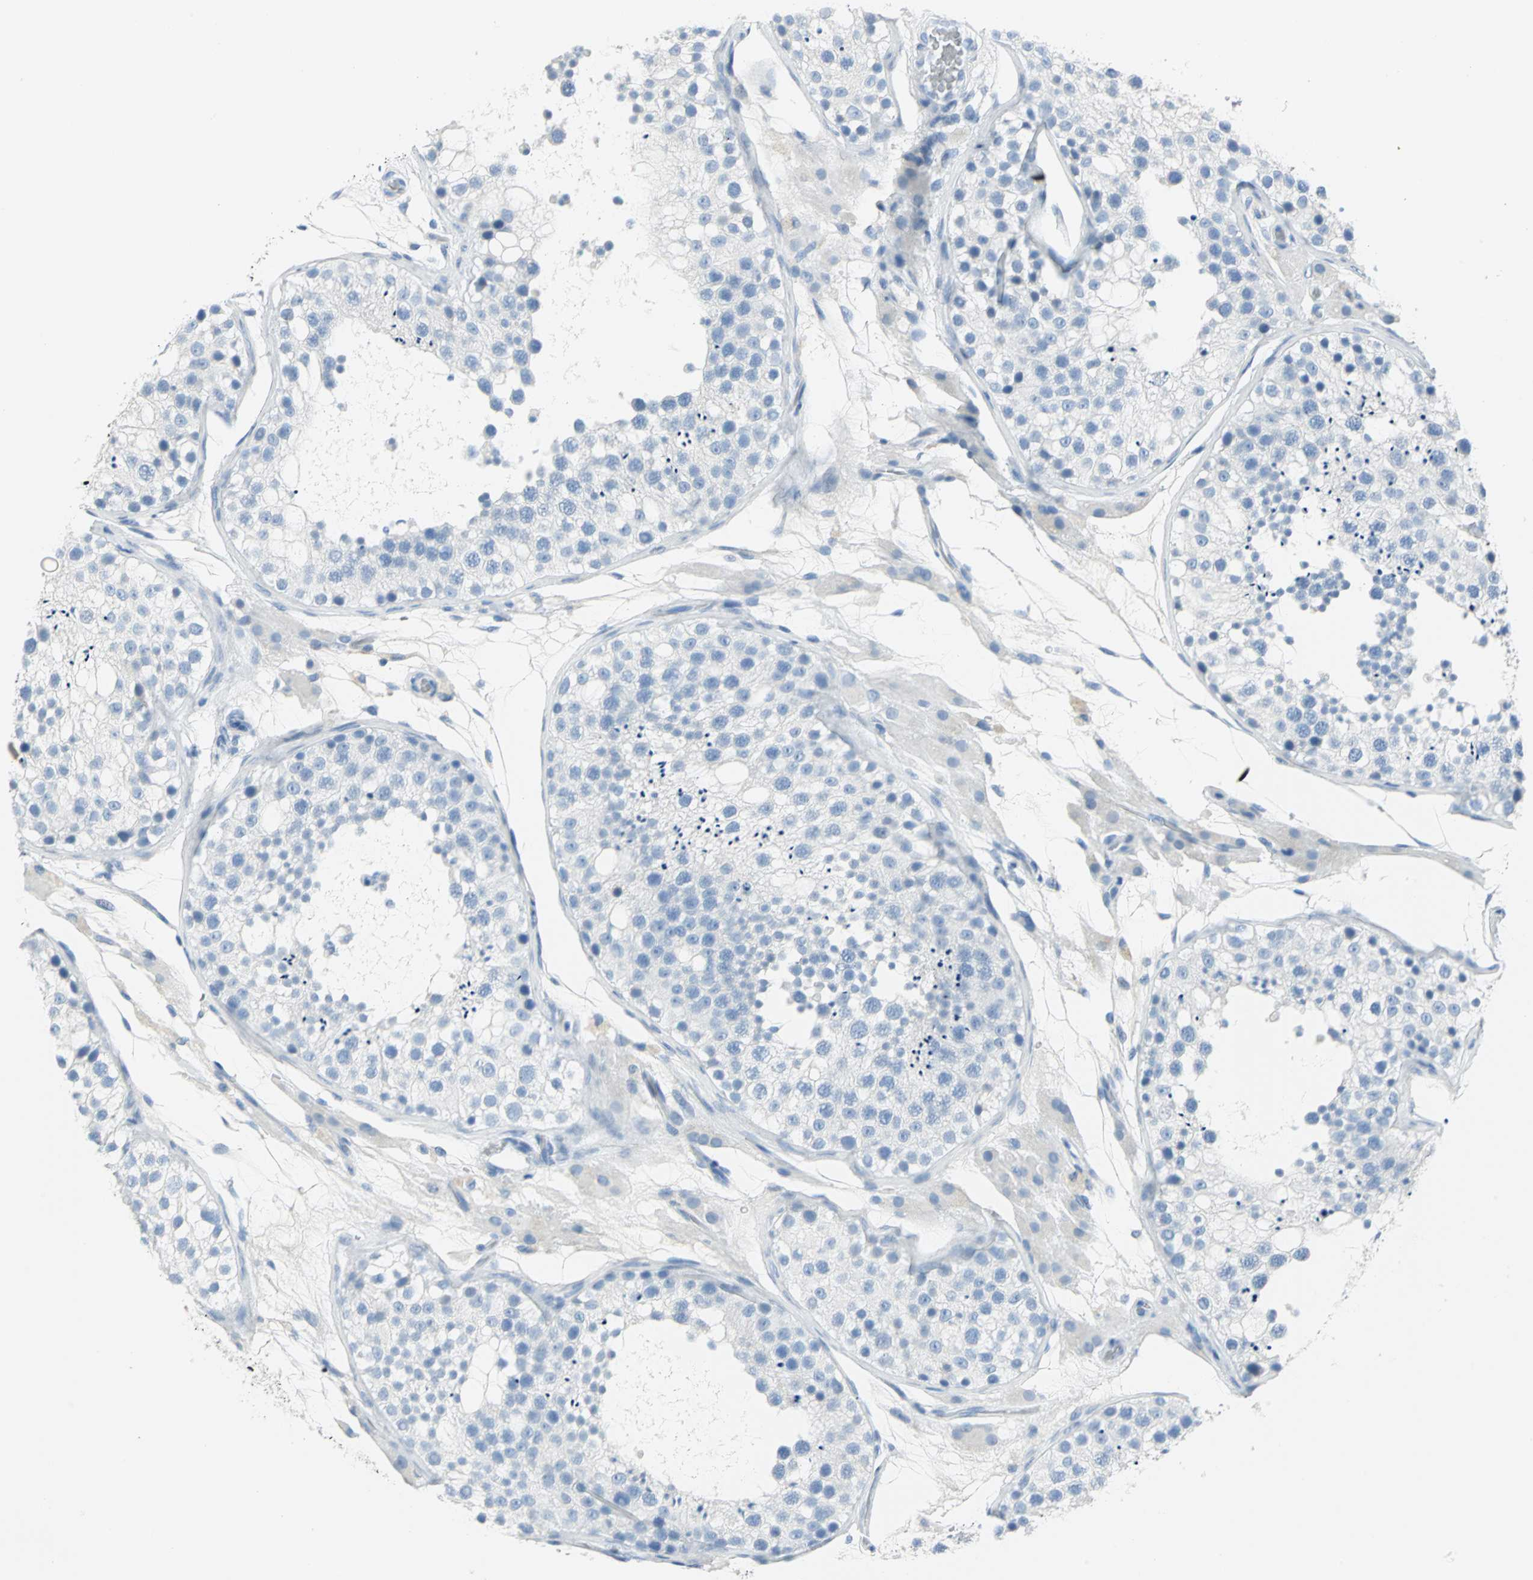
{"staining": {"intensity": "negative", "quantity": "none", "location": "none"}, "tissue": "testis", "cell_type": "Cells in seminiferous ducts", "image_type": "normal", "snomed": [{"axis": "morphology", "description": "Normal tissue, NOS"}, {"axis": "topography", "description": "Testis"}], "caption": "This is an IHC image of benign testis. There is no positivity in cells in seminiferous ducts.", "gene": "SFN", "patient": {"sex": "male", "age": 26}}